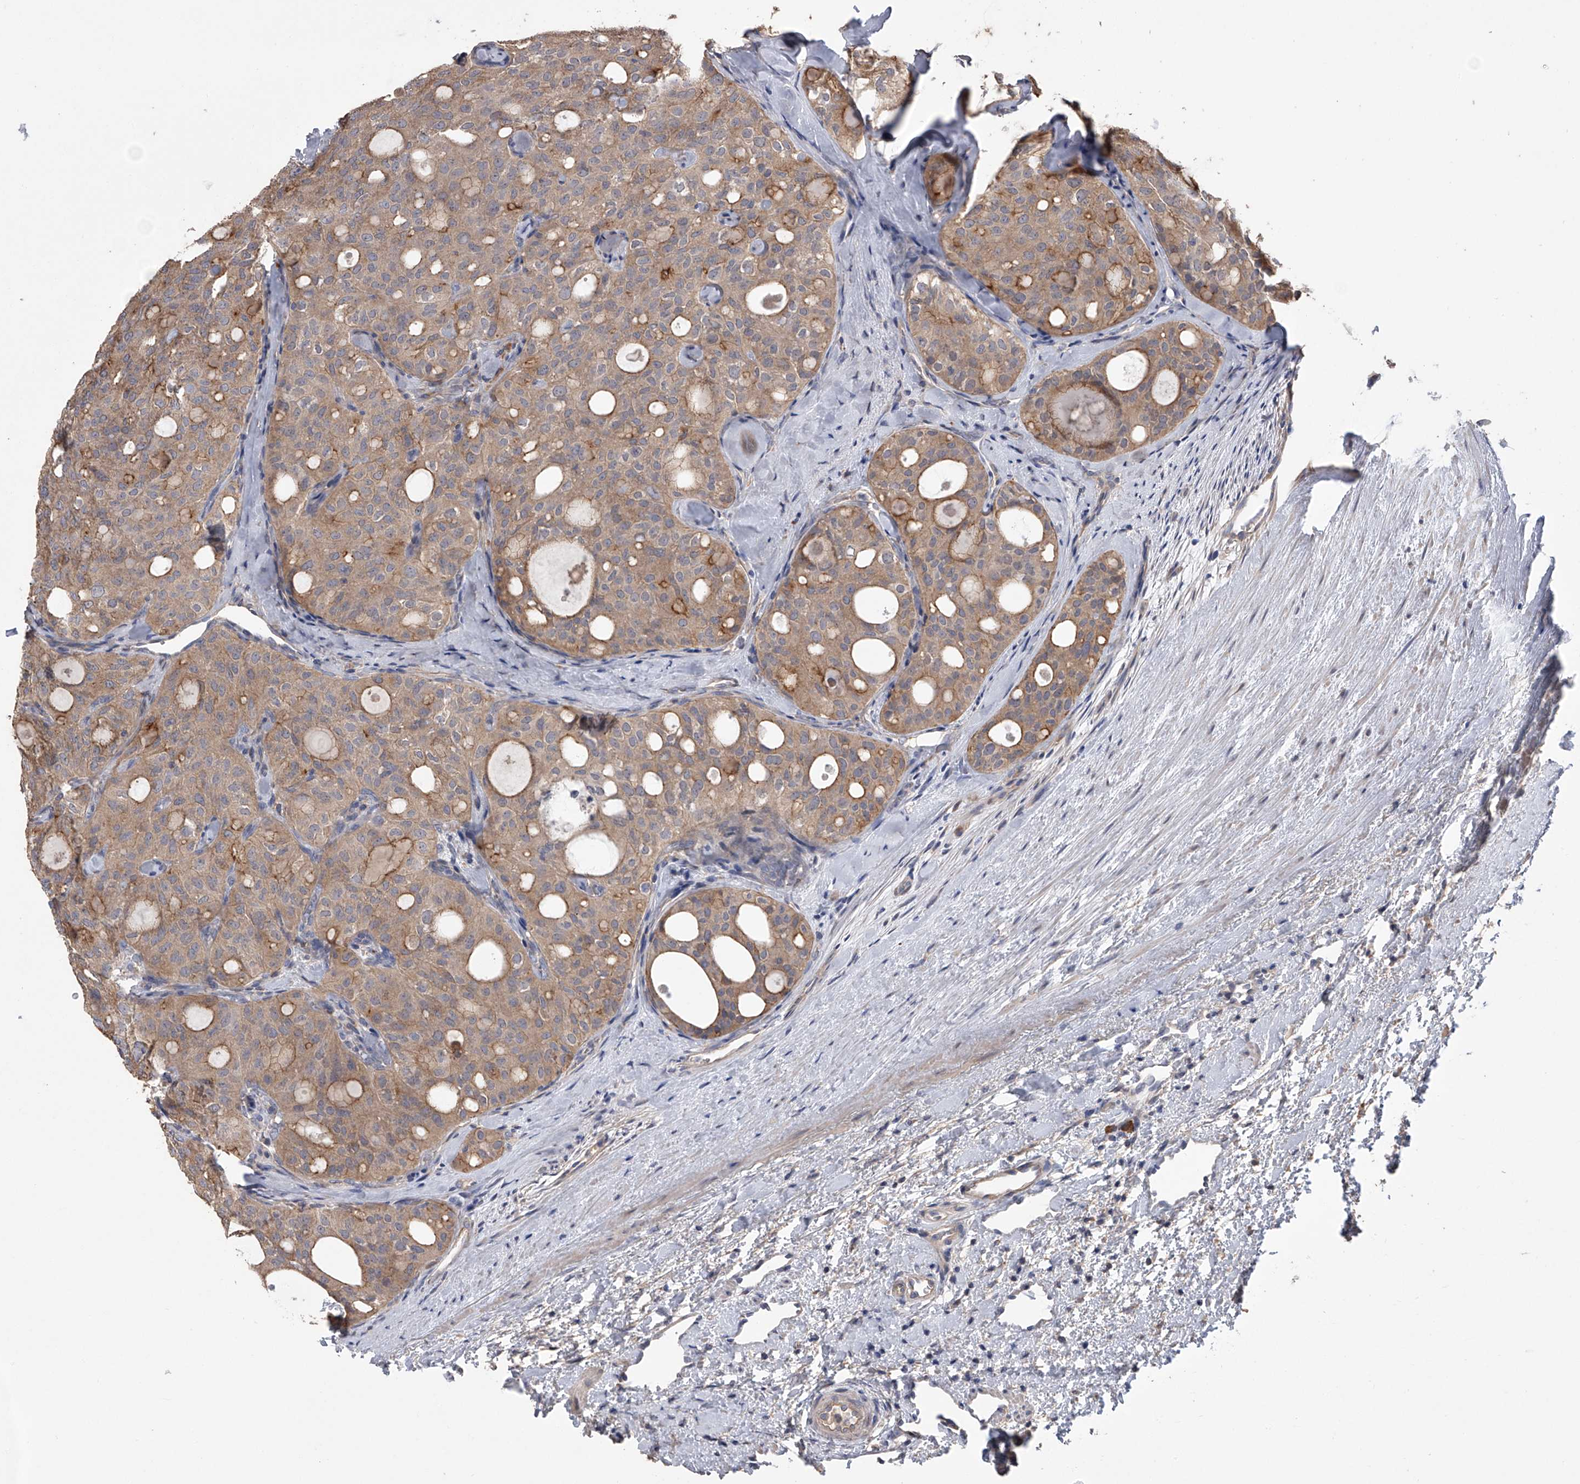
{"staining": {"intensity": "moderate", "quantity": ">75%", "location": "cytoplasmic/membranous"}, "tissue": "thyroid cancer", "cell_type": "Tumor cells", "image_type": "cancer", "snomed": [{"axis": "morphology", "description": "Follicular adenoma carcinoma, NOS"}, {"axis": "topography", "description": "Thyroid gland"}], "caption": "The photomicrograph demonstrates a brown stain indicating the presence of a protein in the cytoplasmic/membranous of tumor cells in thyroid follicular adenoma carcinoma.", "gene": "ZNF343", "patient": {"sex": "male", "age": 75}}